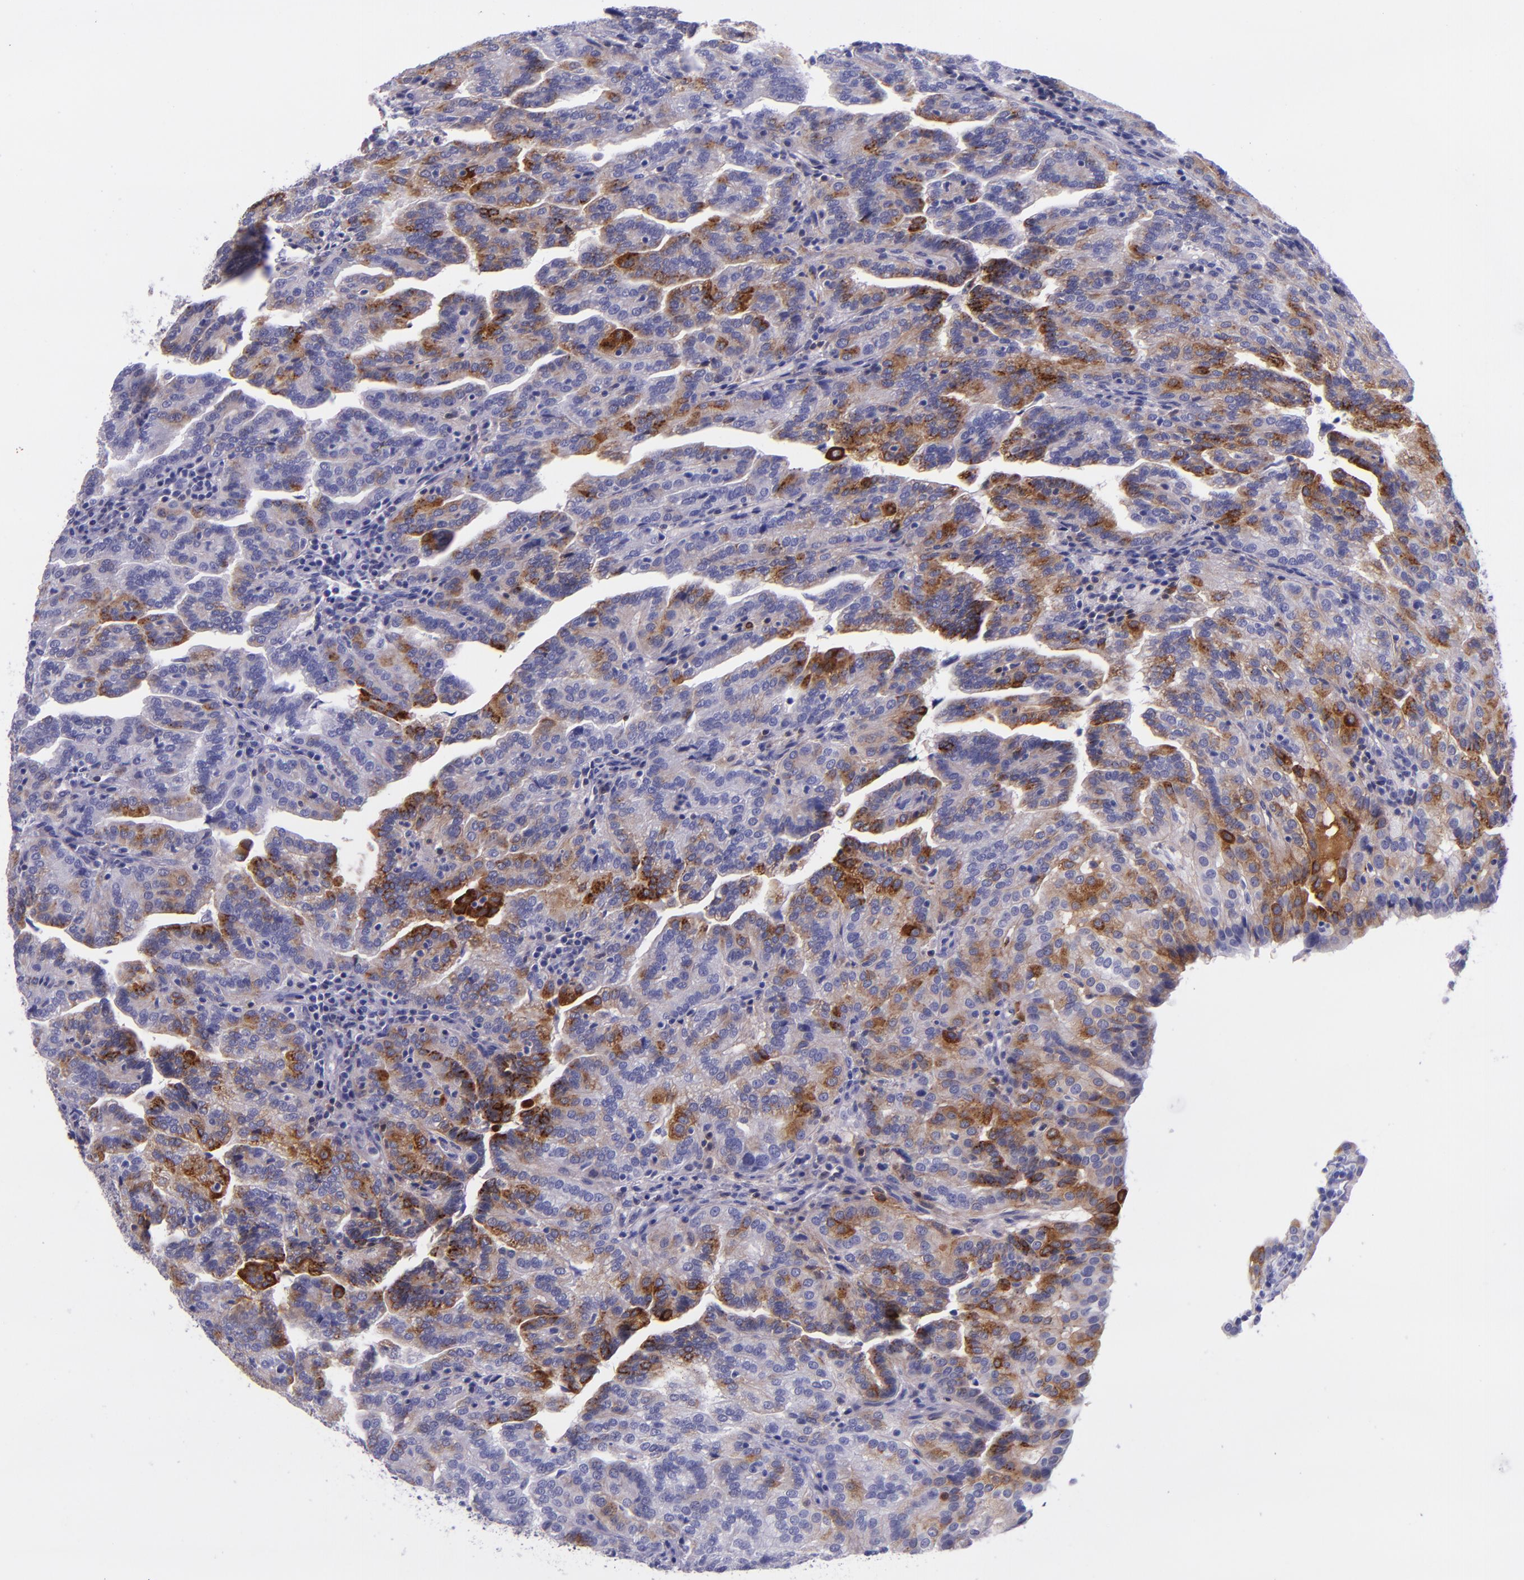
{"staining": {"intensity": "moderate", "quantity": "<25%", "location": "cytoplasmic/membranous"}, "tissue": "renal cancer", "cell_type": "Tumor cells", "image_type": "cancer", "snomed": [{"axis": "morphology", "description": "Adenocarcinoma, NOS"}, {"axis": "topography", "description": "Kidney"}], "caption": "Moderate cytoplasmic/membranous expression is seen in approximately <25% of tumor cells in renal adenocarcinoma. The protein is shown in brown color, while the nuclei are stained blue.", "gene": "SLPI", "patient": {"sex": "male", "age": 61}}